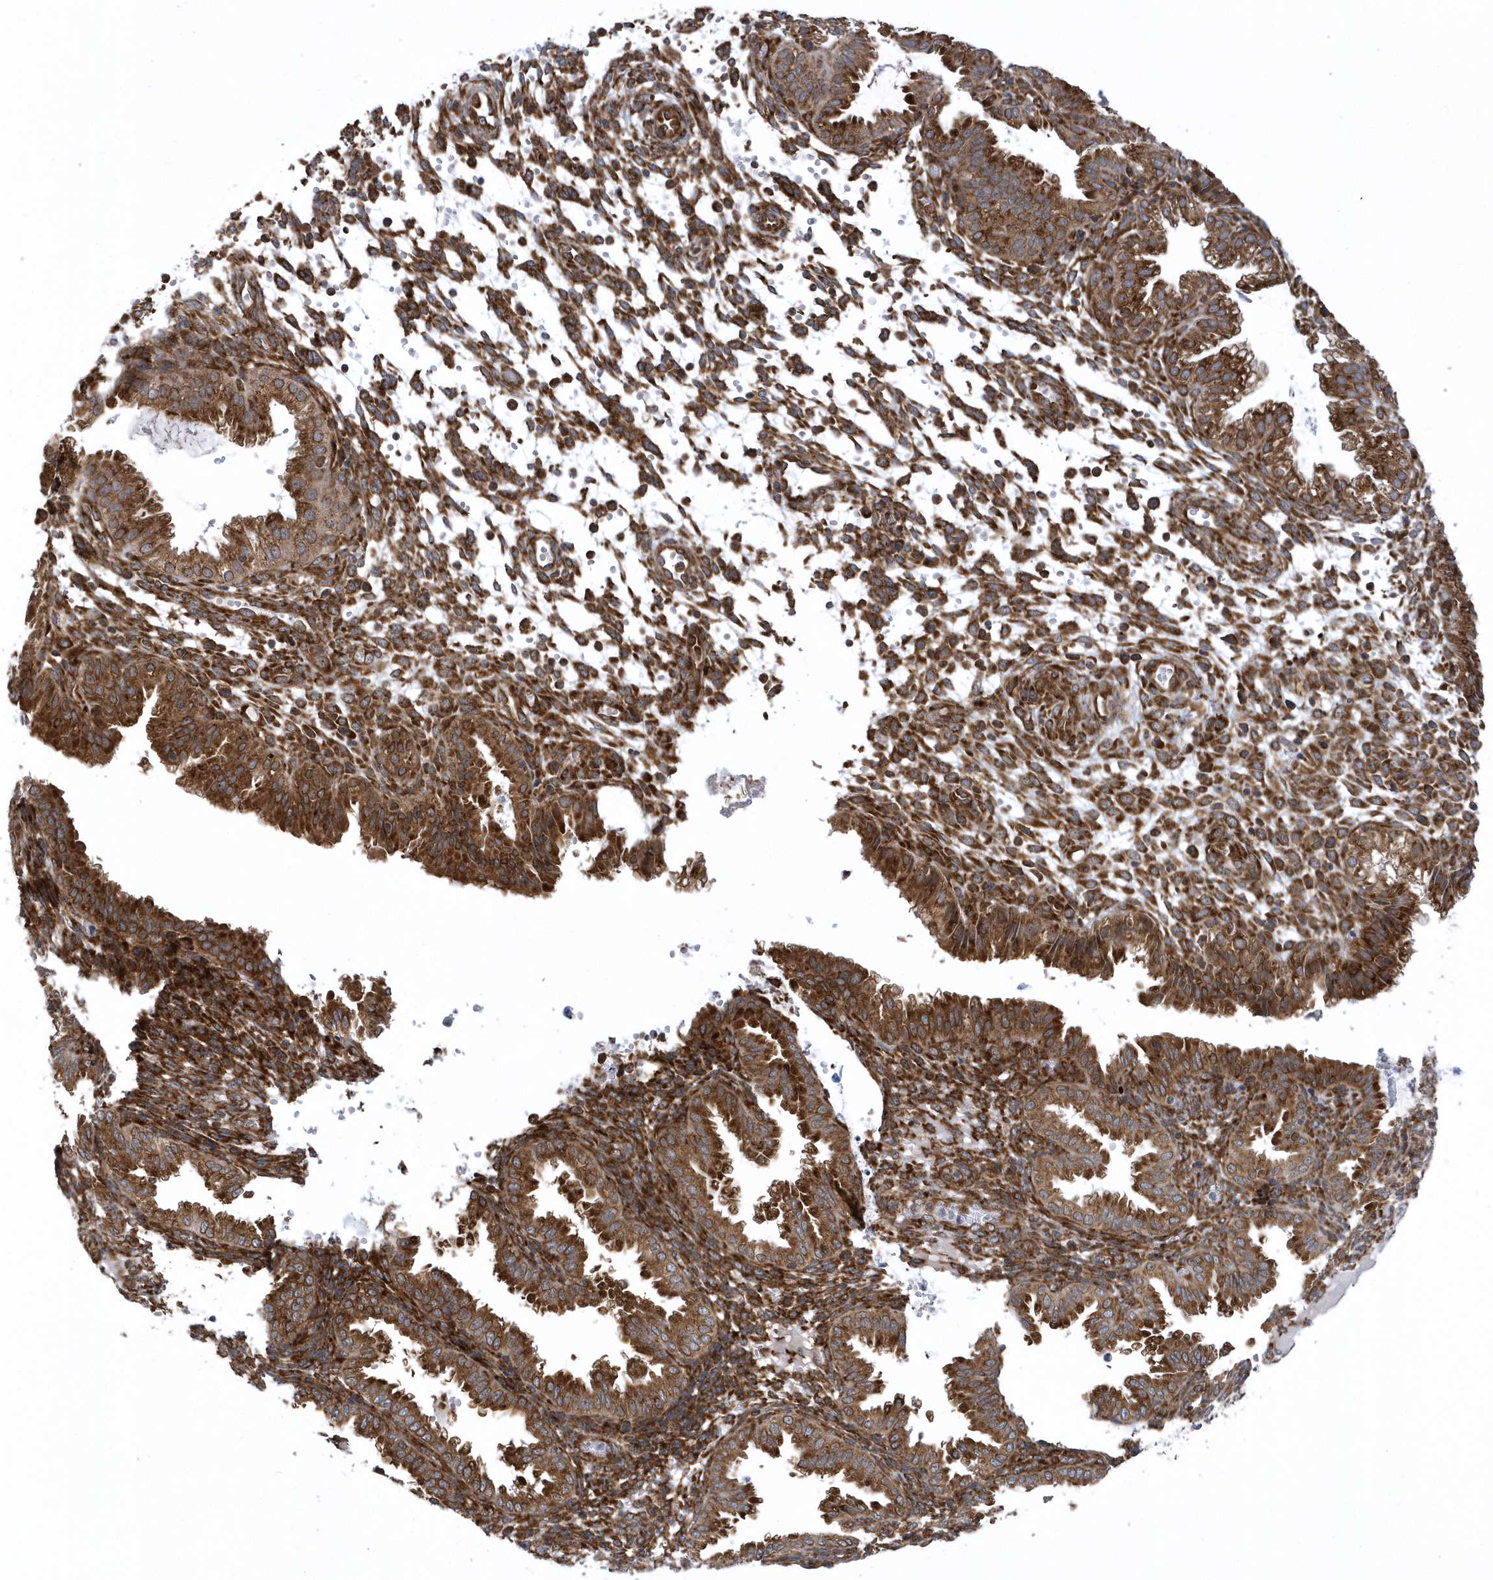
{"staining": {"intensity": "strong", "quantity": ">75%", "location": "cytoplasmic/membranous"}, "tissue": "endometrium", "cell_type": "Cells in endometrial stroma", "image_type": "normal", "snomed": [{"axis": "morphology", "description": "Normal tissue, NOS"}, {"axis": "topography", "description": "Endometrium"}], "caption": "Immunohistochemistry (IHC) staining of unremarkable endometrium, which shows high levels of strong cytoplasmic/membranous expression in about >75% of cells in endometrial stroma indicating strong cytoplasmic/membranous protein staining. The staining was performed using DAB (3,3'-diaminobenzidine) (brown) for protein detection and nuclei were counterstained in hematoxylin (blue).", "gene": "PHF1", "patient": {"sex": "female", "age": 33}}